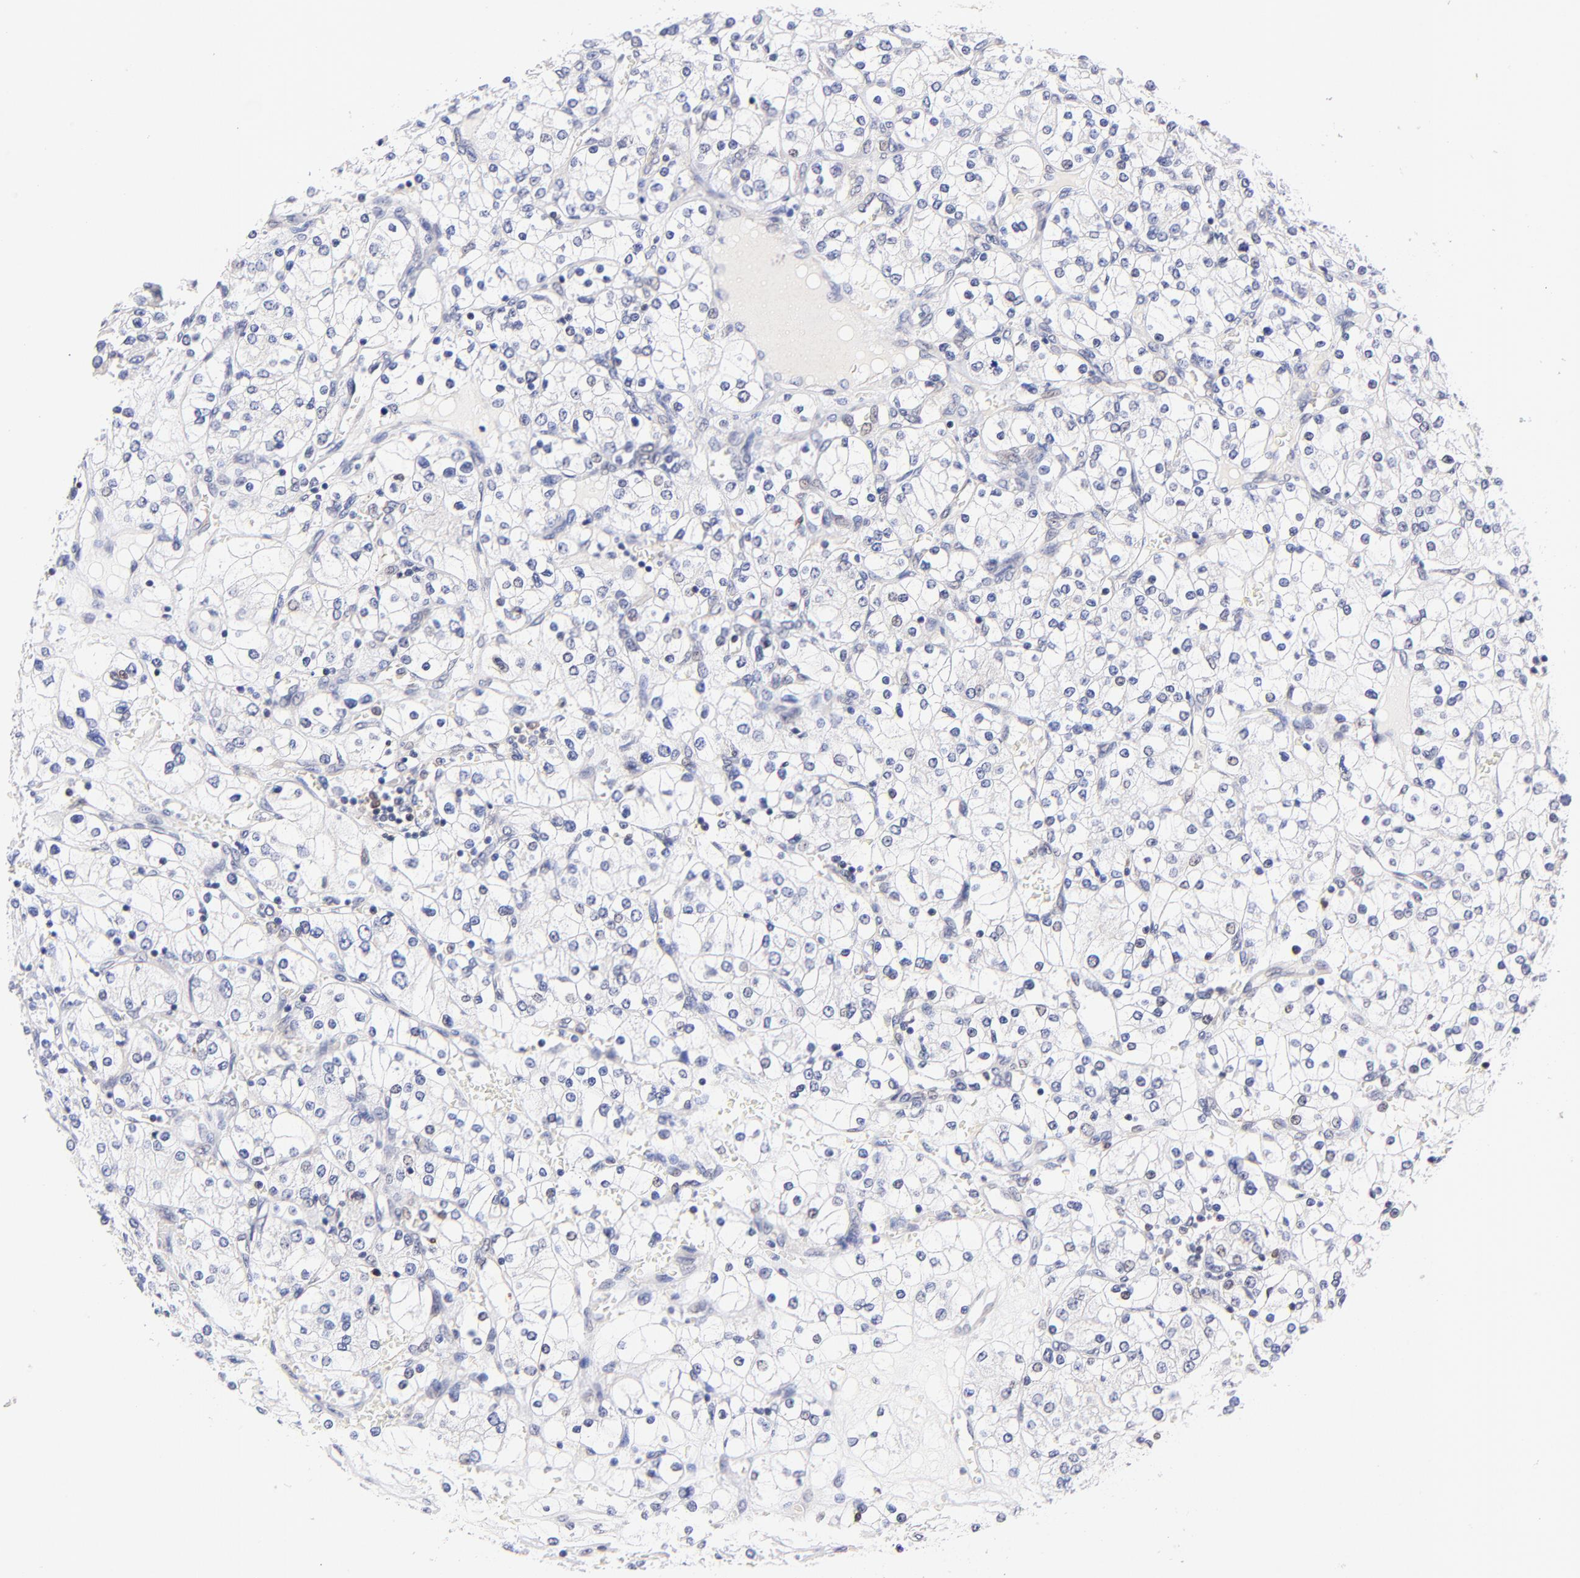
{"staining": {"intensity": "negative", "quantity": "none", "location": "none"}, "tissue": "renal cancer", "cell_type": "Tumor cells", "image_type": "cancer", "snomed": [{"axis": "morphology", "description": "Adenocarcinoma, NOS"}, {"axis": "topography", "description": "Kidney"}], "caption": "High power microscopy image of an IHC image of renal cancer (adenocarcinoma), revealing no significant positivity in tumor cells.", "gene": "ZNF155", "patient": {"sex": "female", "age": 62}}